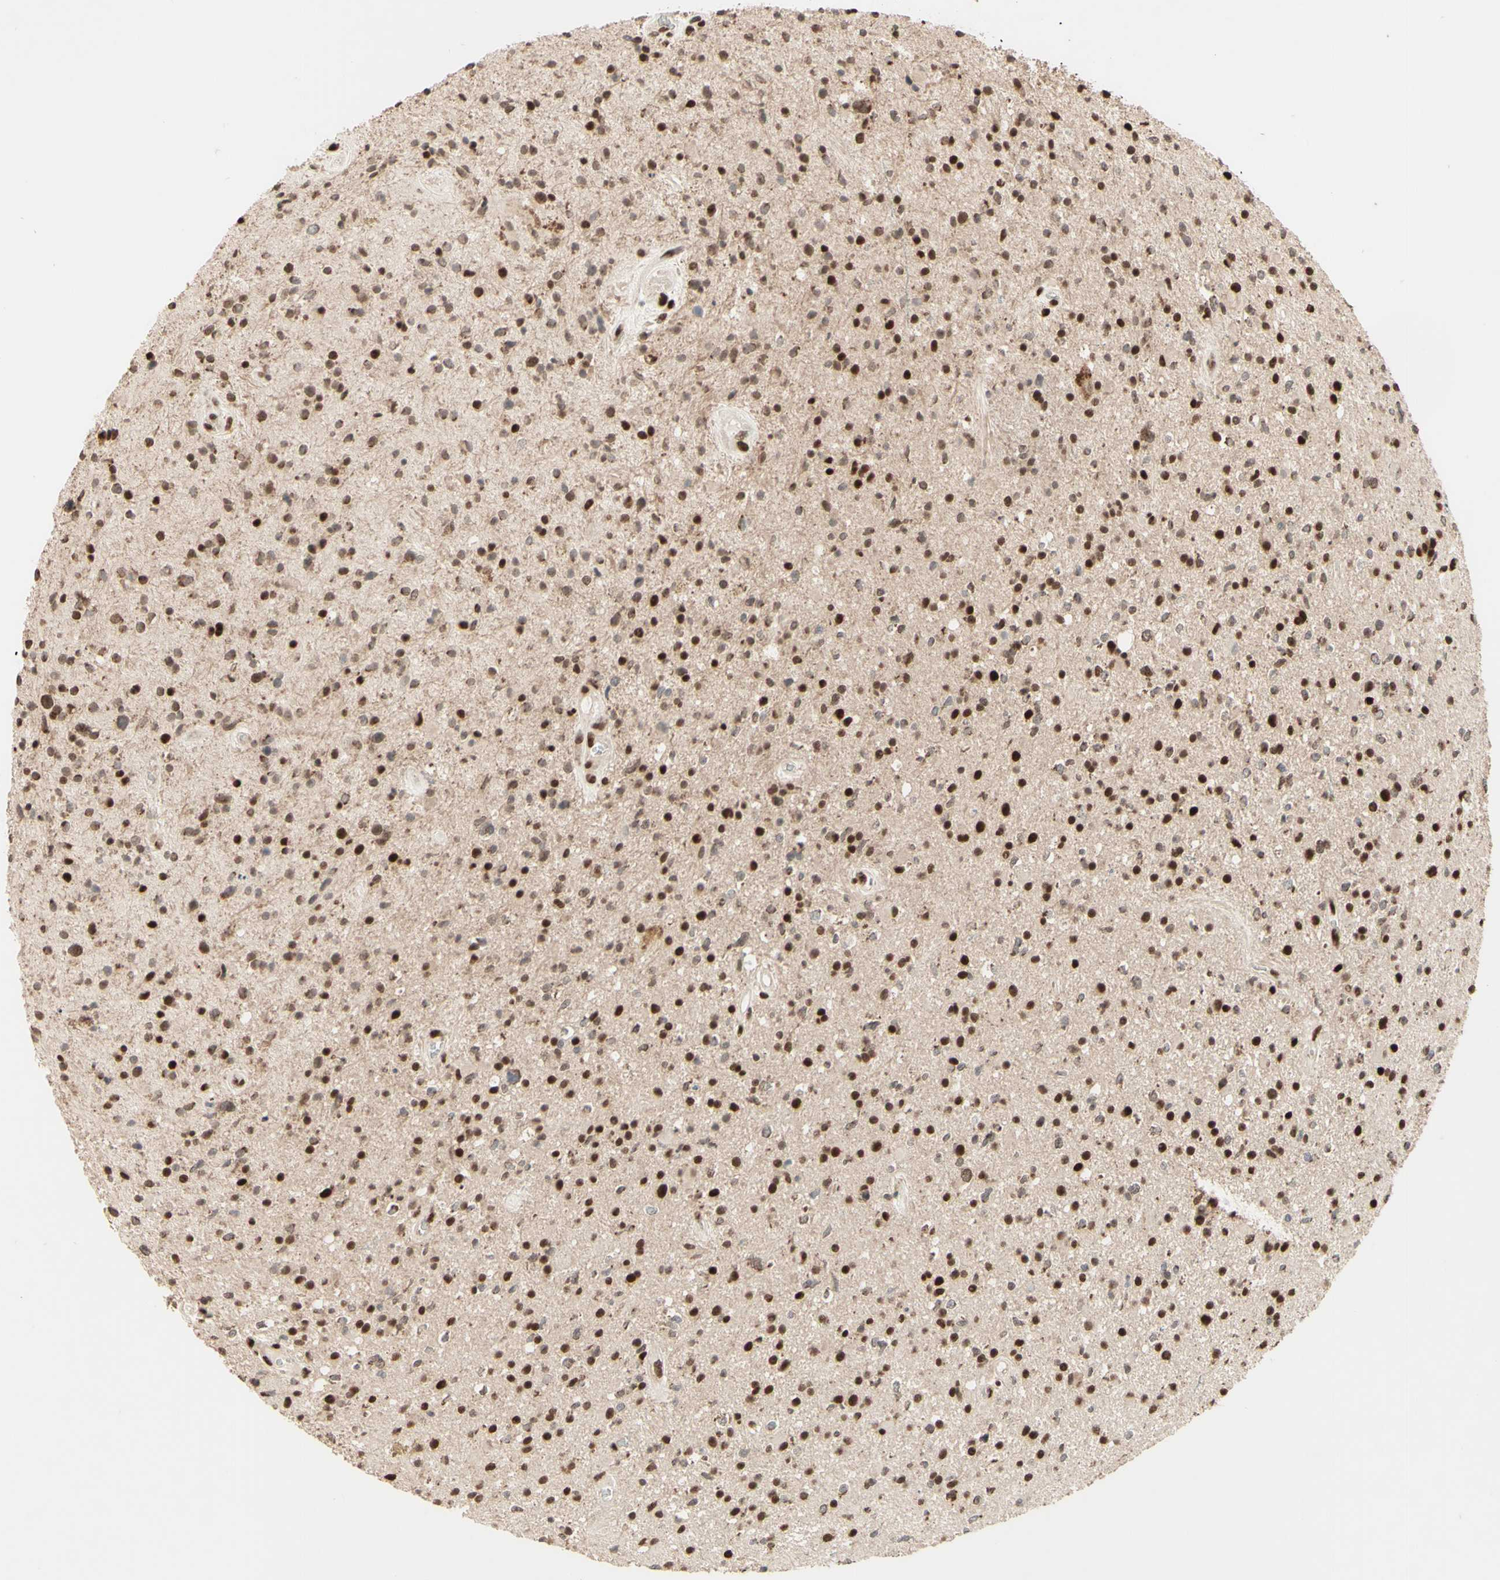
{"staining": {"intensity": "strong", "quantity": "25%-75%", "location": "nuclear"}, "tissue": "glioma", "cell_type": "Tumor cells", "image_type": "cancer", "snomed": [{"axis": "morphology", "description": "Glioma, malignant, High grade"}, {"axis": "topography", "description": "Brain"}], "caption": "DAB immunohistochemical staining of human glioma exhibits strong nuclear protein staining in about 25%-75% of tumor cells.", "gene": "NR3C1", "patient": {"sex": "male", "age": 33}}